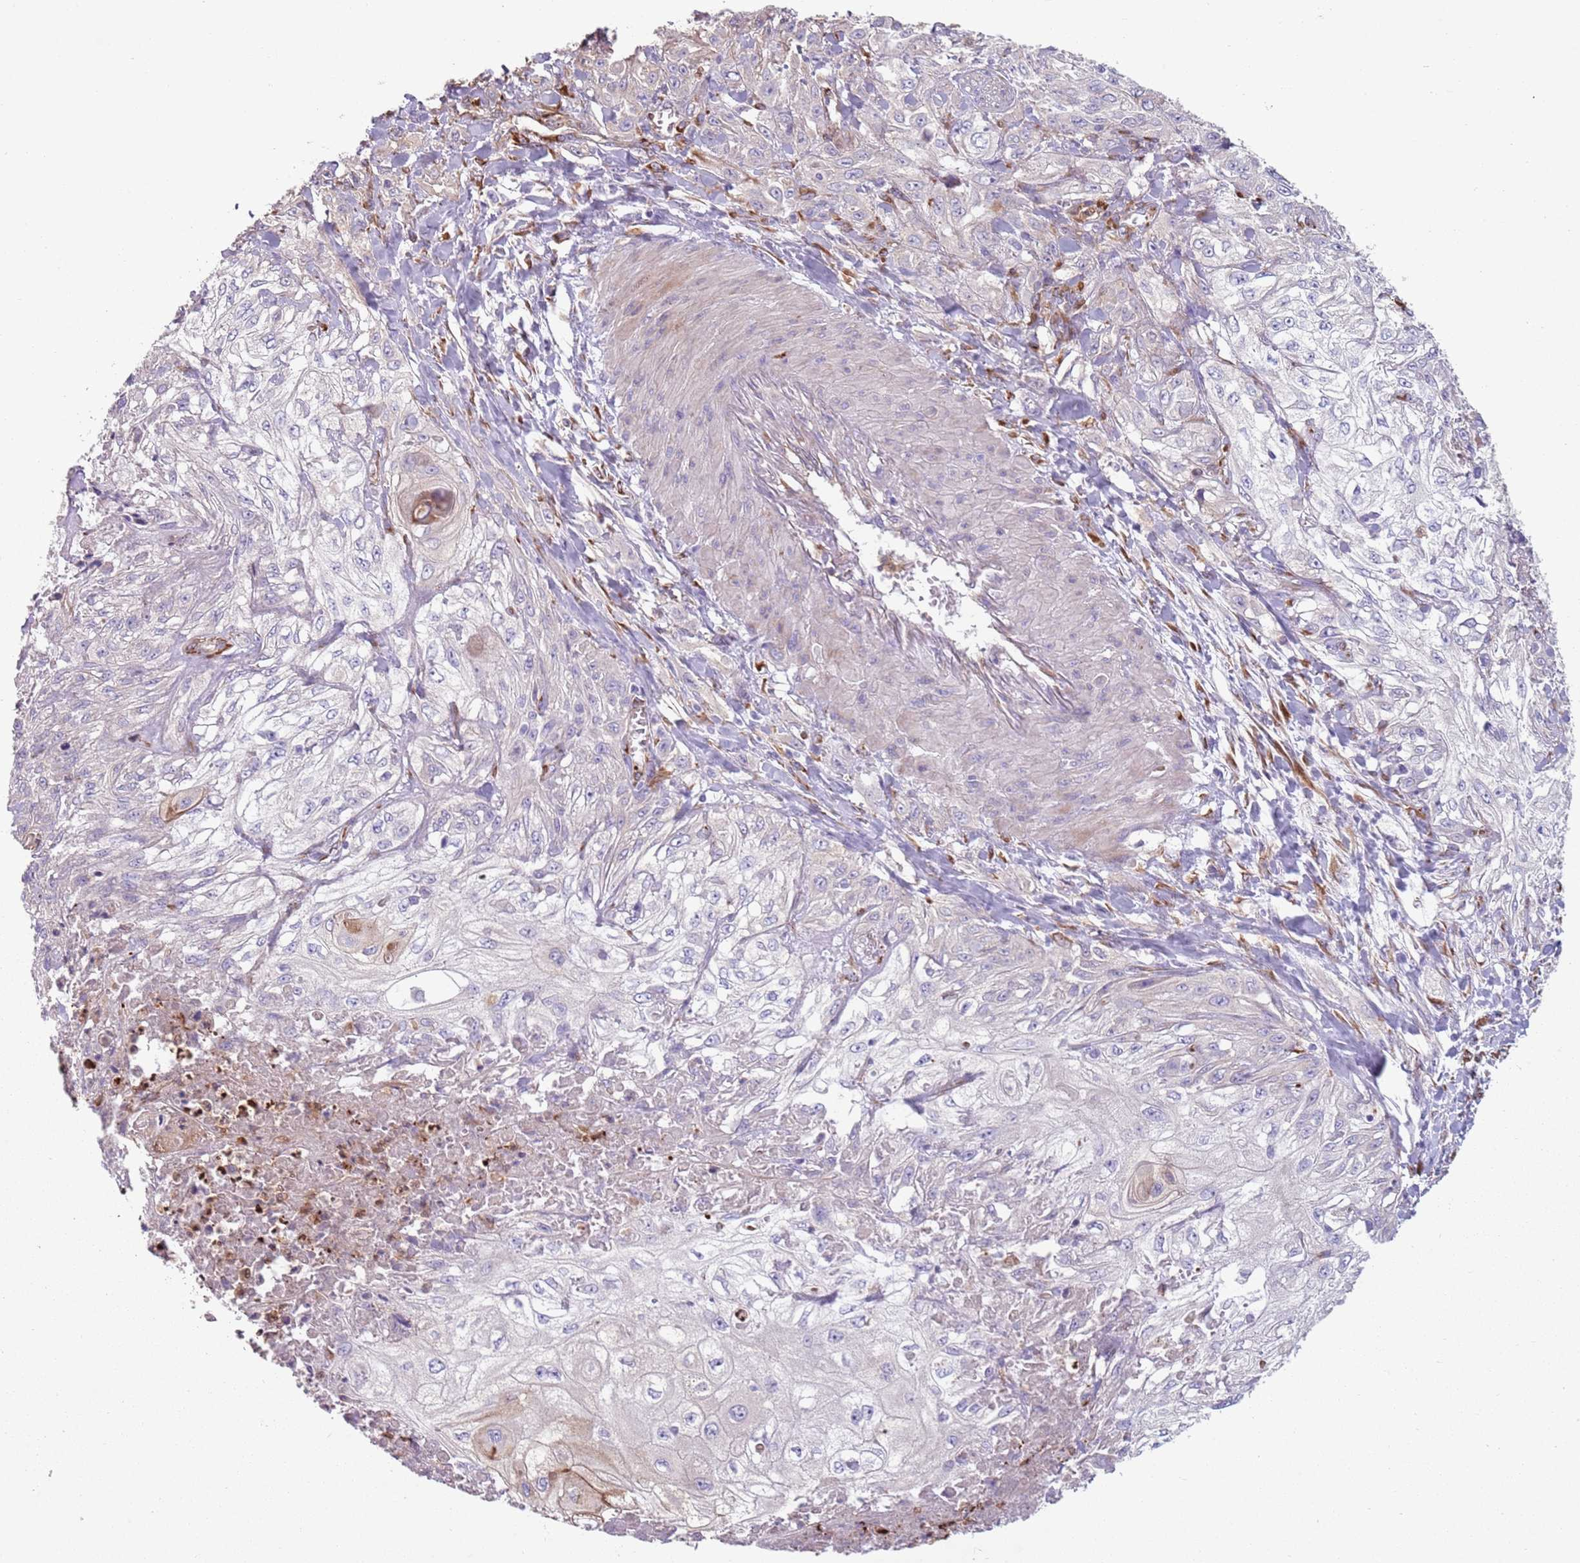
{"staining": {"intensity": "negative", "quantity": "none", "location": "none"}, "tissue": "skin cancer", "cell_type": "Tumor cells", "image_type": "cancer", "snomed": [{"axis": "morphology", "description": "Squamous cell carcinoma, NOS"}, {"axis": "morphology", "description": "Squamous cell carcinoma, metastatic, NOS"}, {"axis": "topography", "description": "Skin"}, {"axis": "topography", "description": "Lymph node"}], "caption": "The IHC micrograph has no significant staining in tumor cells of skin metastatic squamous cell carcinoma tissue. The staining was performed using DAB to visualize the protein expression in brown, while the nuclei were stained in blue with hematoxylin (Magnification: 20x).", "gene": "PHLPP2", "patient": {"sex": "male", "age": 75}}